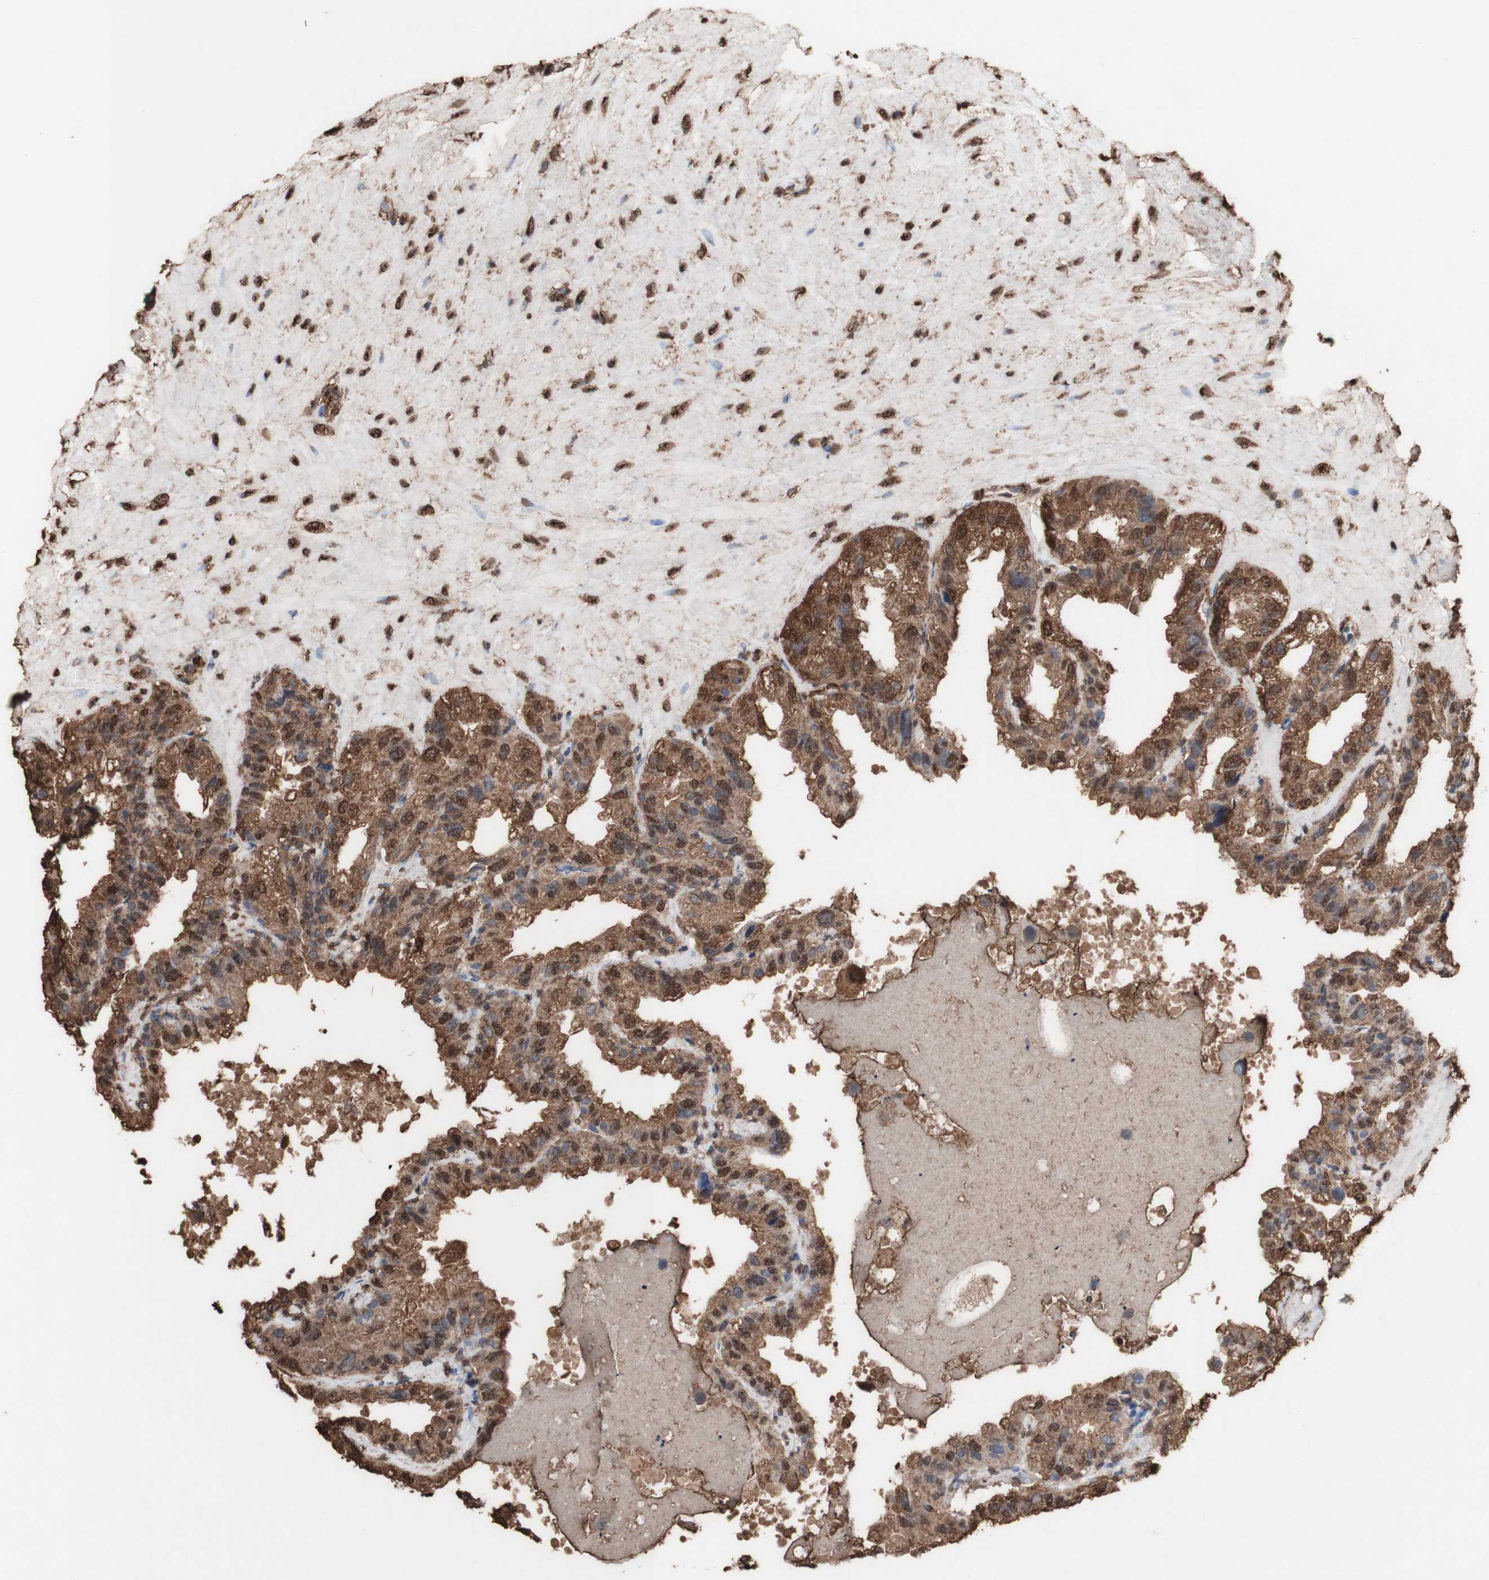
{"staining": {"intensity": "moderate", "quantity": ">75%", "location": "cytoplasmic/membranous,nuclear"}, "tissue": "seminal vesicle", "cell_type": "Glandular cells", "image_type": "normal", "snomed": [{"axis": "morphology", "description": "Normal tissue, NOS"}, {"axis": "topography", "description": "Seminal veicle"}], "caption": "Glandular cells demonstrate medium levels of moderate cytoplasmic/membranous,nuclear expression in about >75% of cells in normal seminal vesicle. (DAB IHC, brown staining for protein, blue staining for nuclei).", "gene": "PIDD1", "patient": {"sex": "male", "age": 68}}